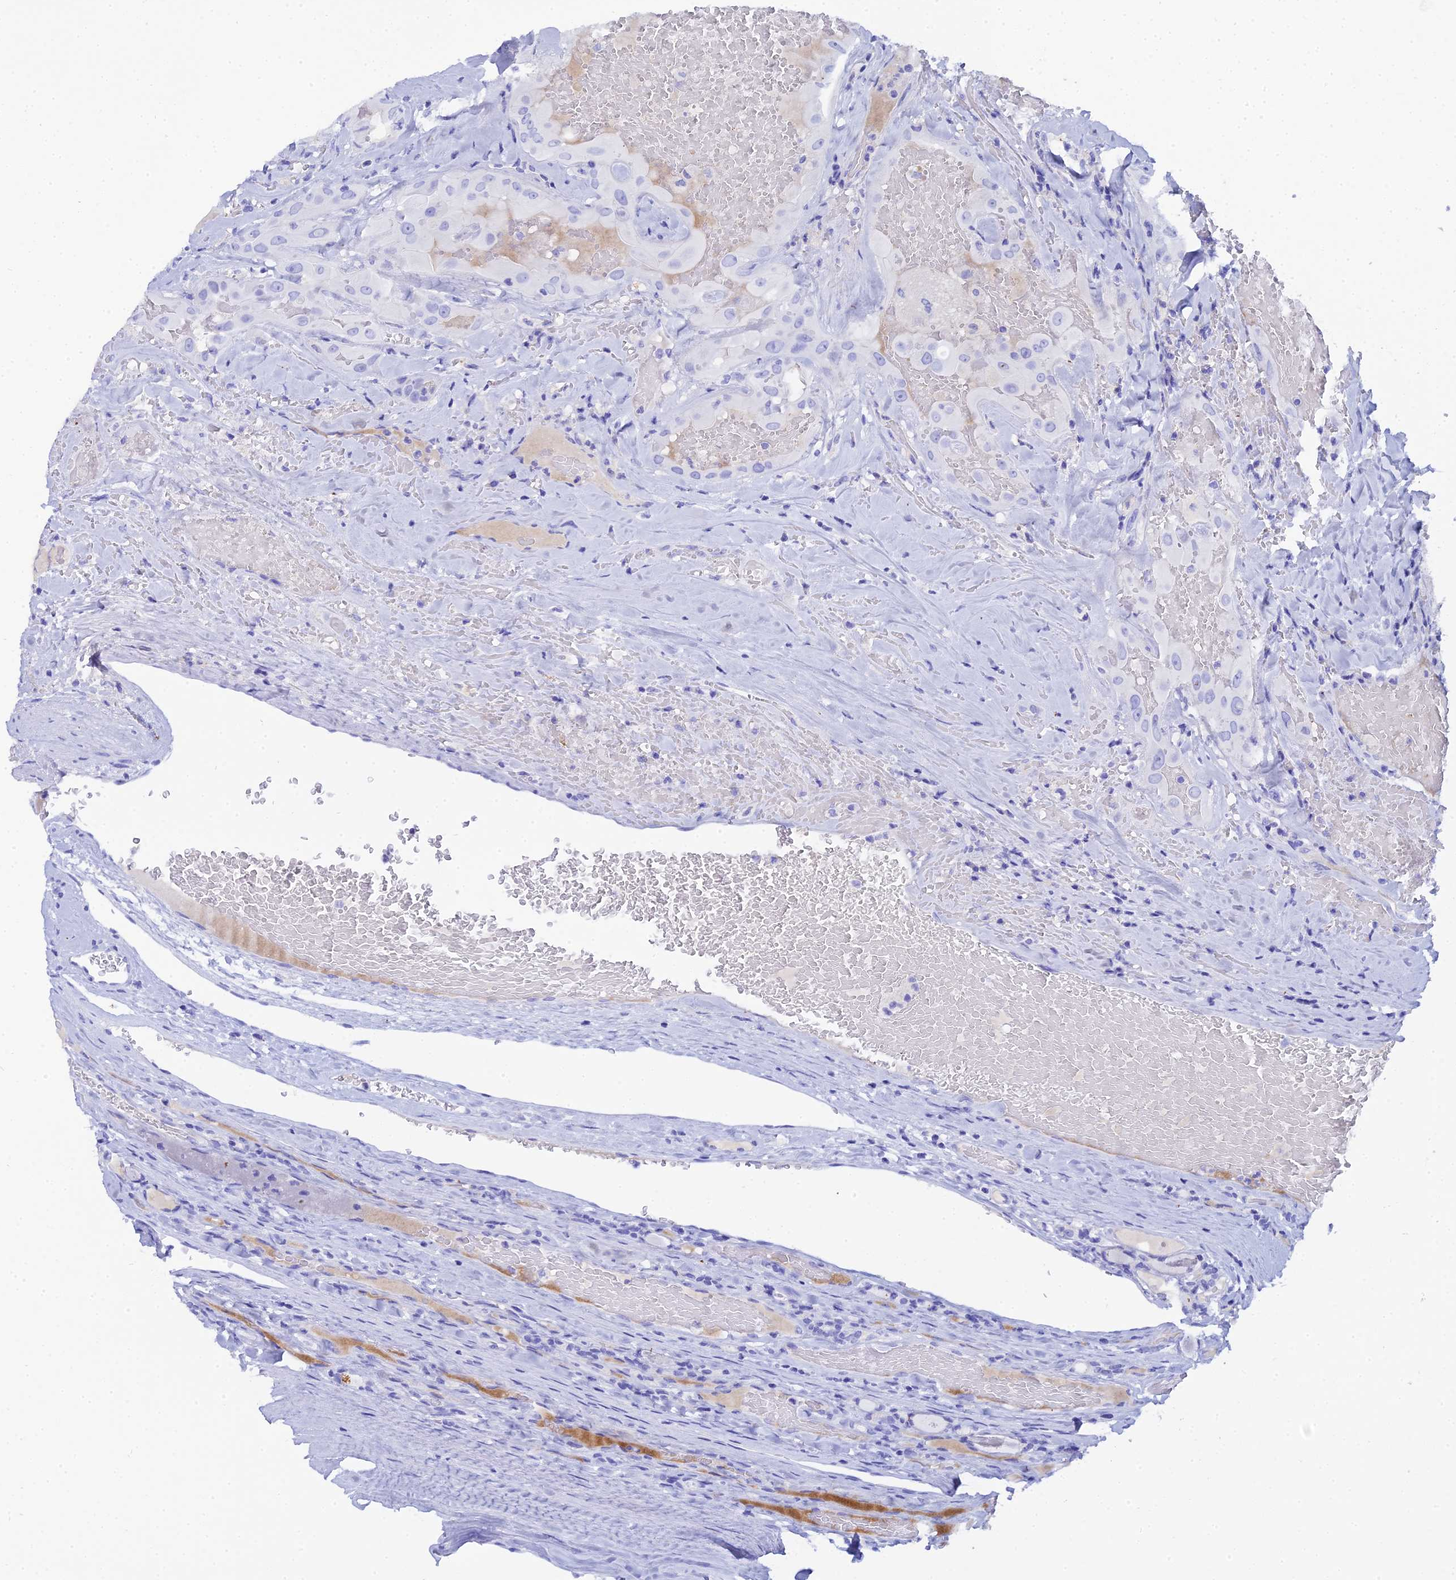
{"staining": {"intensity": "negative", "quantity": "none", "location": "none"}, "tissue": "thyroid cancer", "cell_type": "Tumor cells", "image_type": "cancer", "snomed": [{"axis": "morphology", "description": "Papillary adenocarcinoma, NOS"}, {"axis": "topography", "description": "Thyroid gland"}], "caption": "Papillary adenocarcinoma (thyroid) was stained to show a protein in brown. There is no significant expression in tumor cells.", "gene": "CELA3A", "patient": {"sex": "female", "age": 72}}